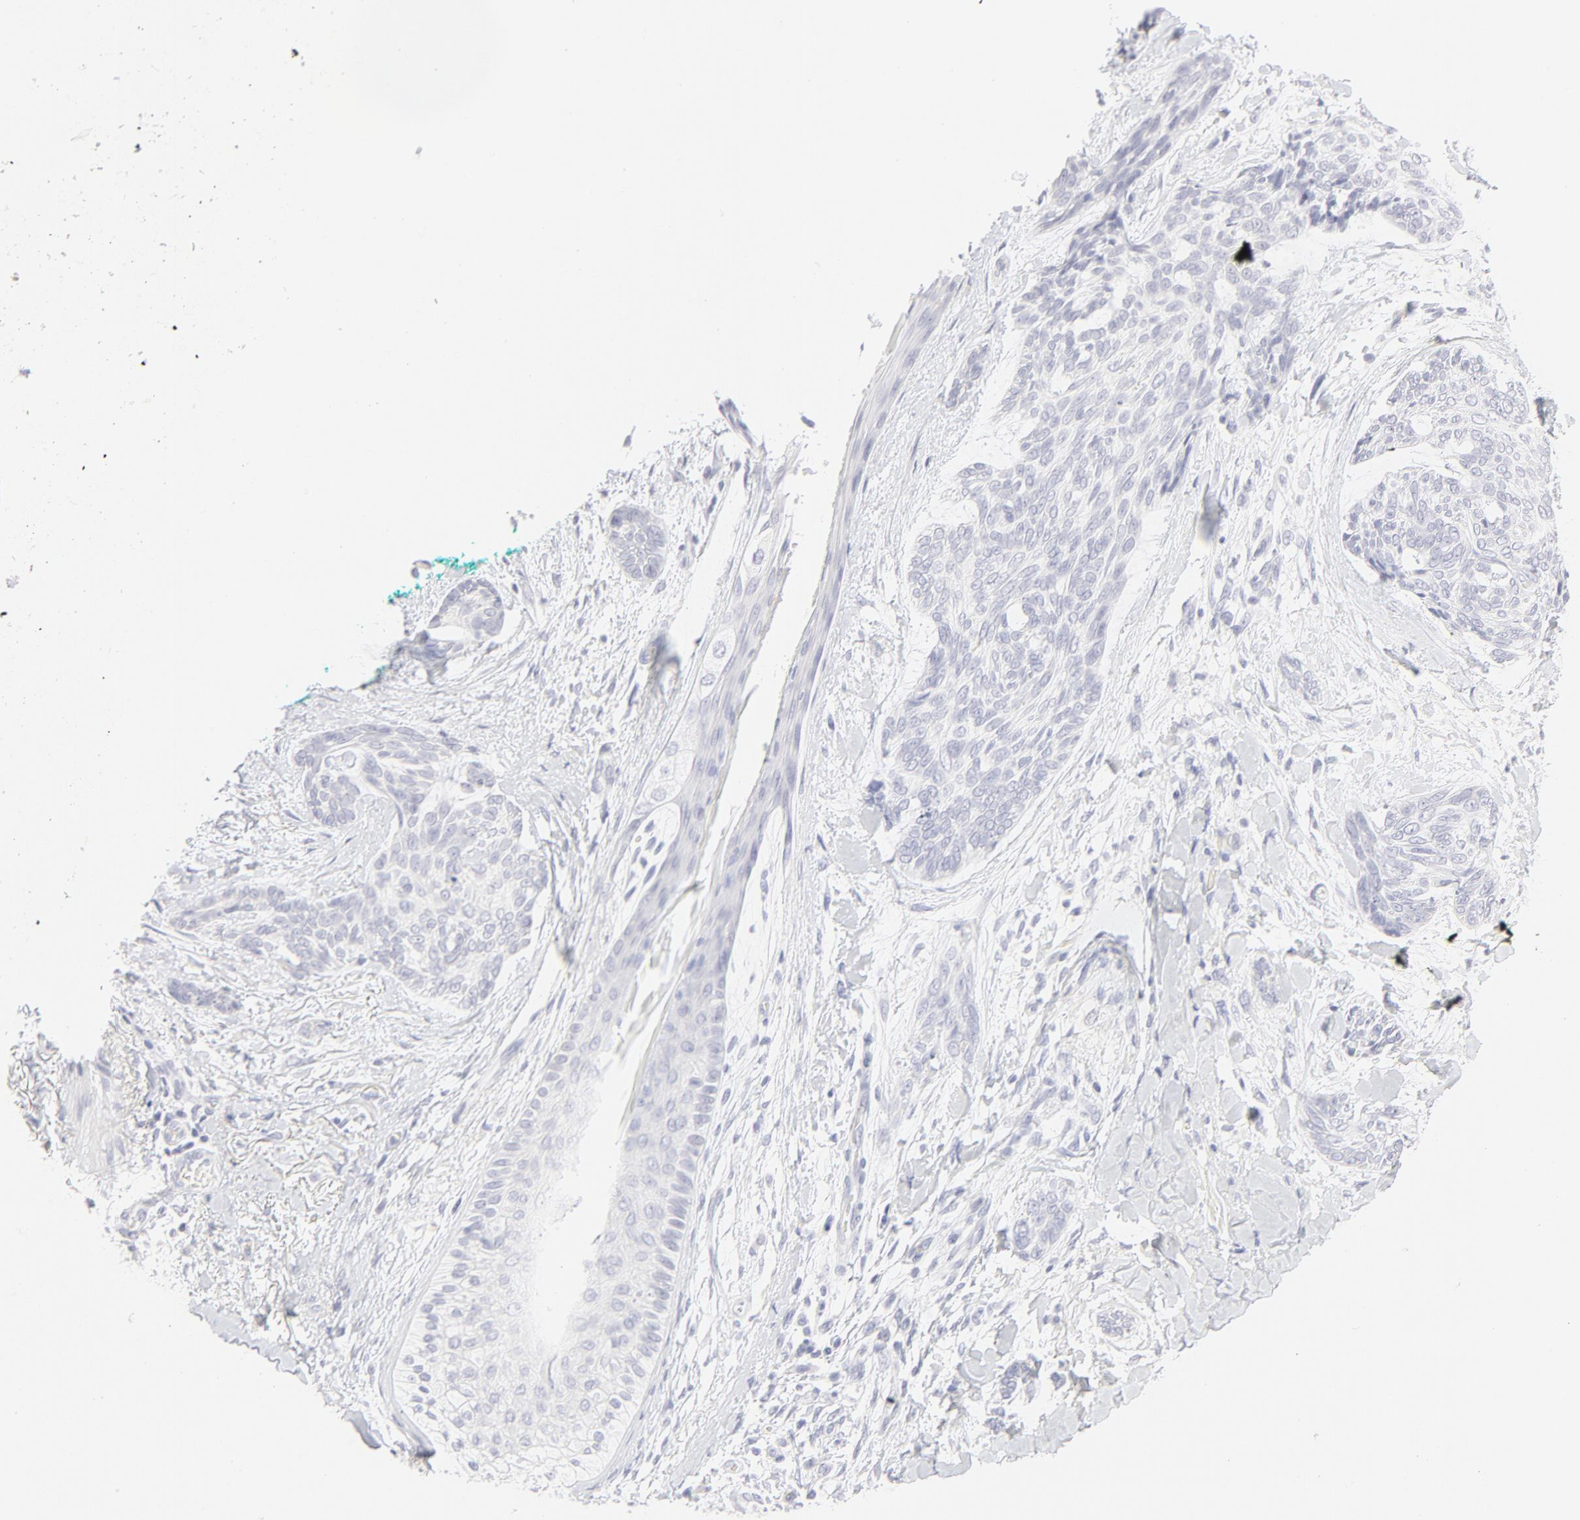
{"staining": {"intensity": "negative", "quantity": "none", "location": "none"}, "tissue": "skin cancer", "cell_type": "Tumor cells", "image_type": "cancer", "snomed": [{"axis": "morphology", "description": "Normal tissue, NOS"}, {"axis": "morphology", "description": "Basal cell carcinoma"}, {"axis": "topography", "description": "Skin"}], "caption": "The histopathology image demonstrates no significant staining in tumor cells of skin cancer.", "gene": "ELF3", "patient": {"sex": "female", "age": 71}}